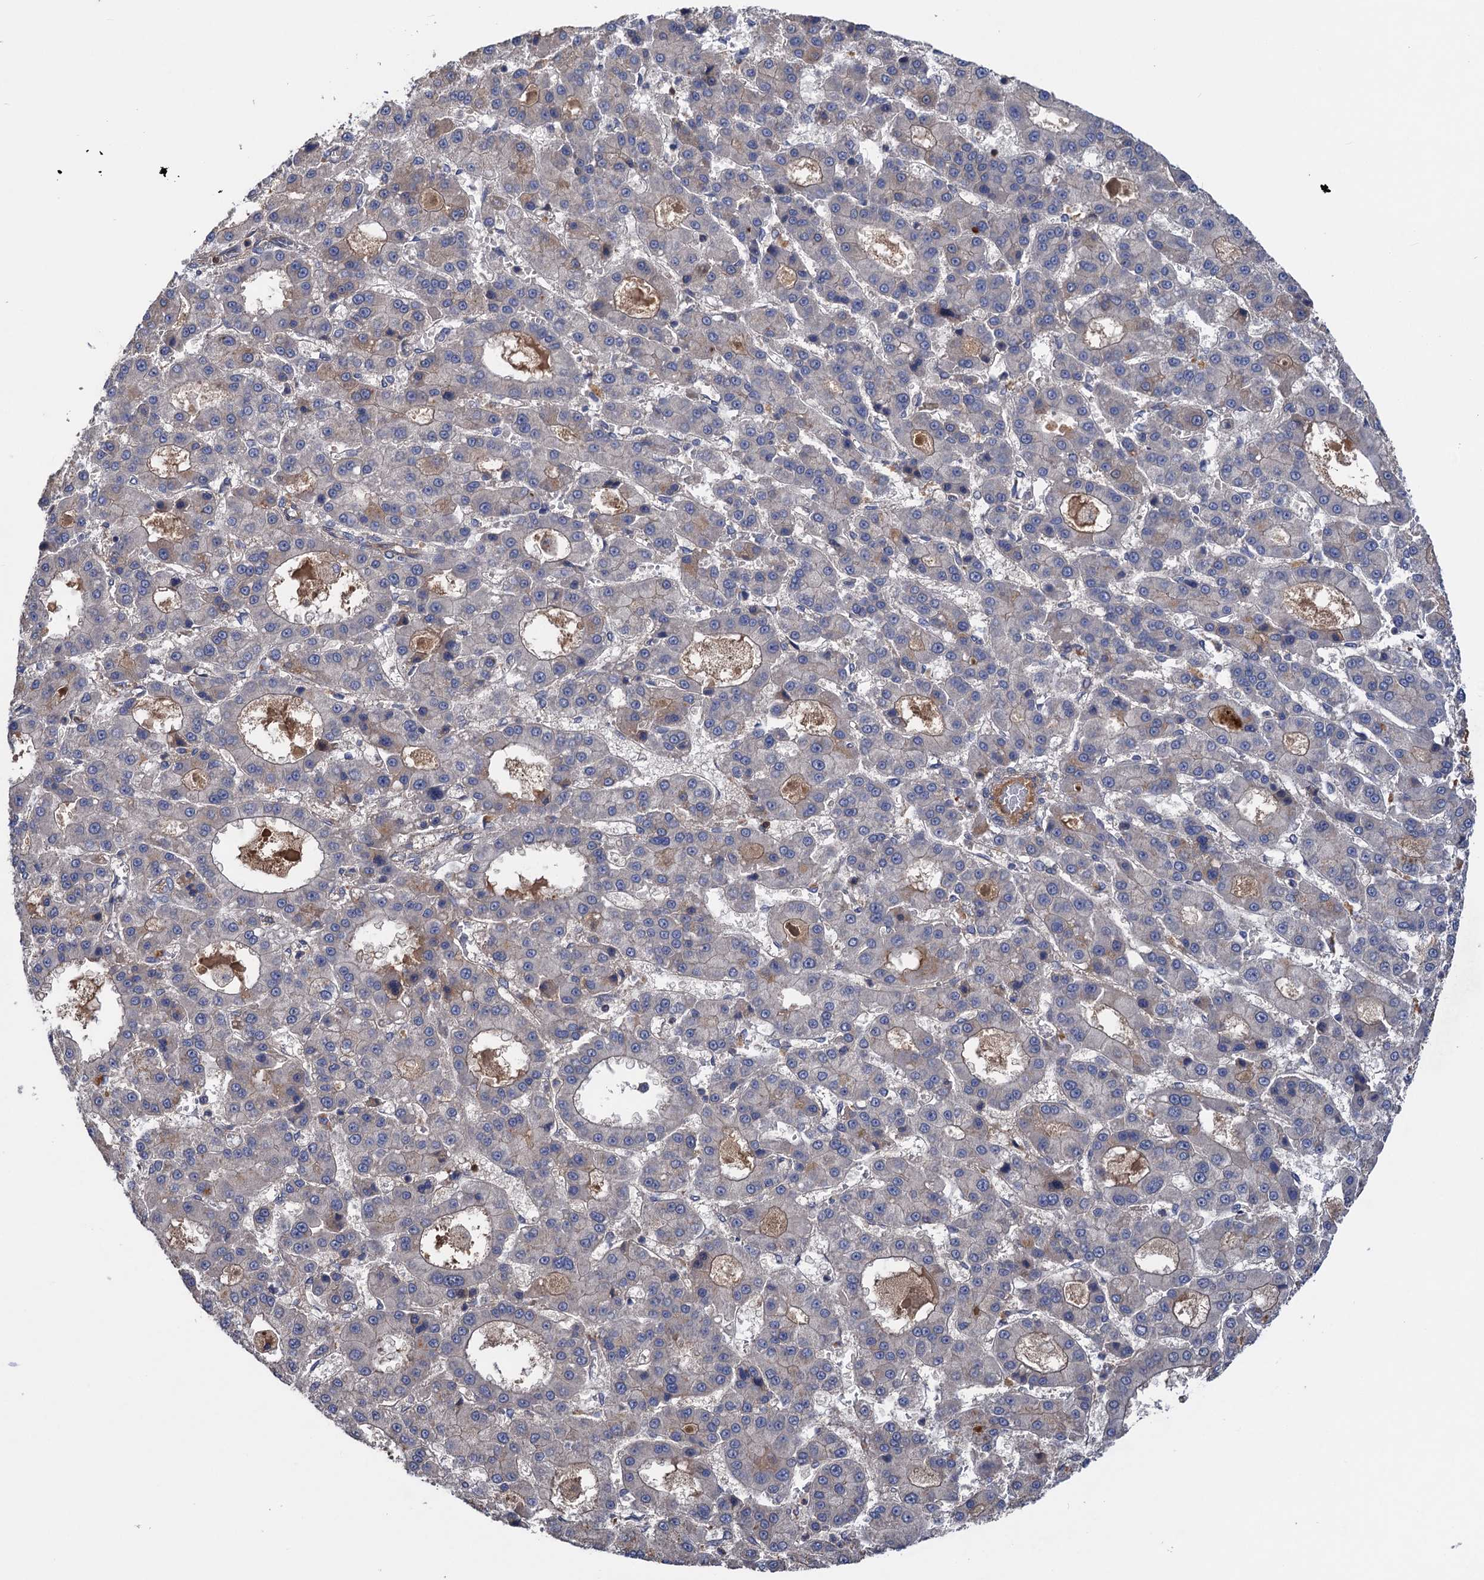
{"staining": {"intensity": "negative", "quantity": "none", "location": "none"}, "tissue": "liver cancer", "cell_type": "Tumor cells", "image_type": "cancer", "snomed": [{"axis": "morphology", "description": "Carcinoma, Hepatocellular, NOS"}, {"axis": "topography", "description": "Liver"}], "caption": "The immunohistochemistry histopathology image has no significant positivity in tumor cells of liver hepatocellular carcinoma tissue.", "gene": "DGKA", "patient": {"sex": "male", "age": 70}}